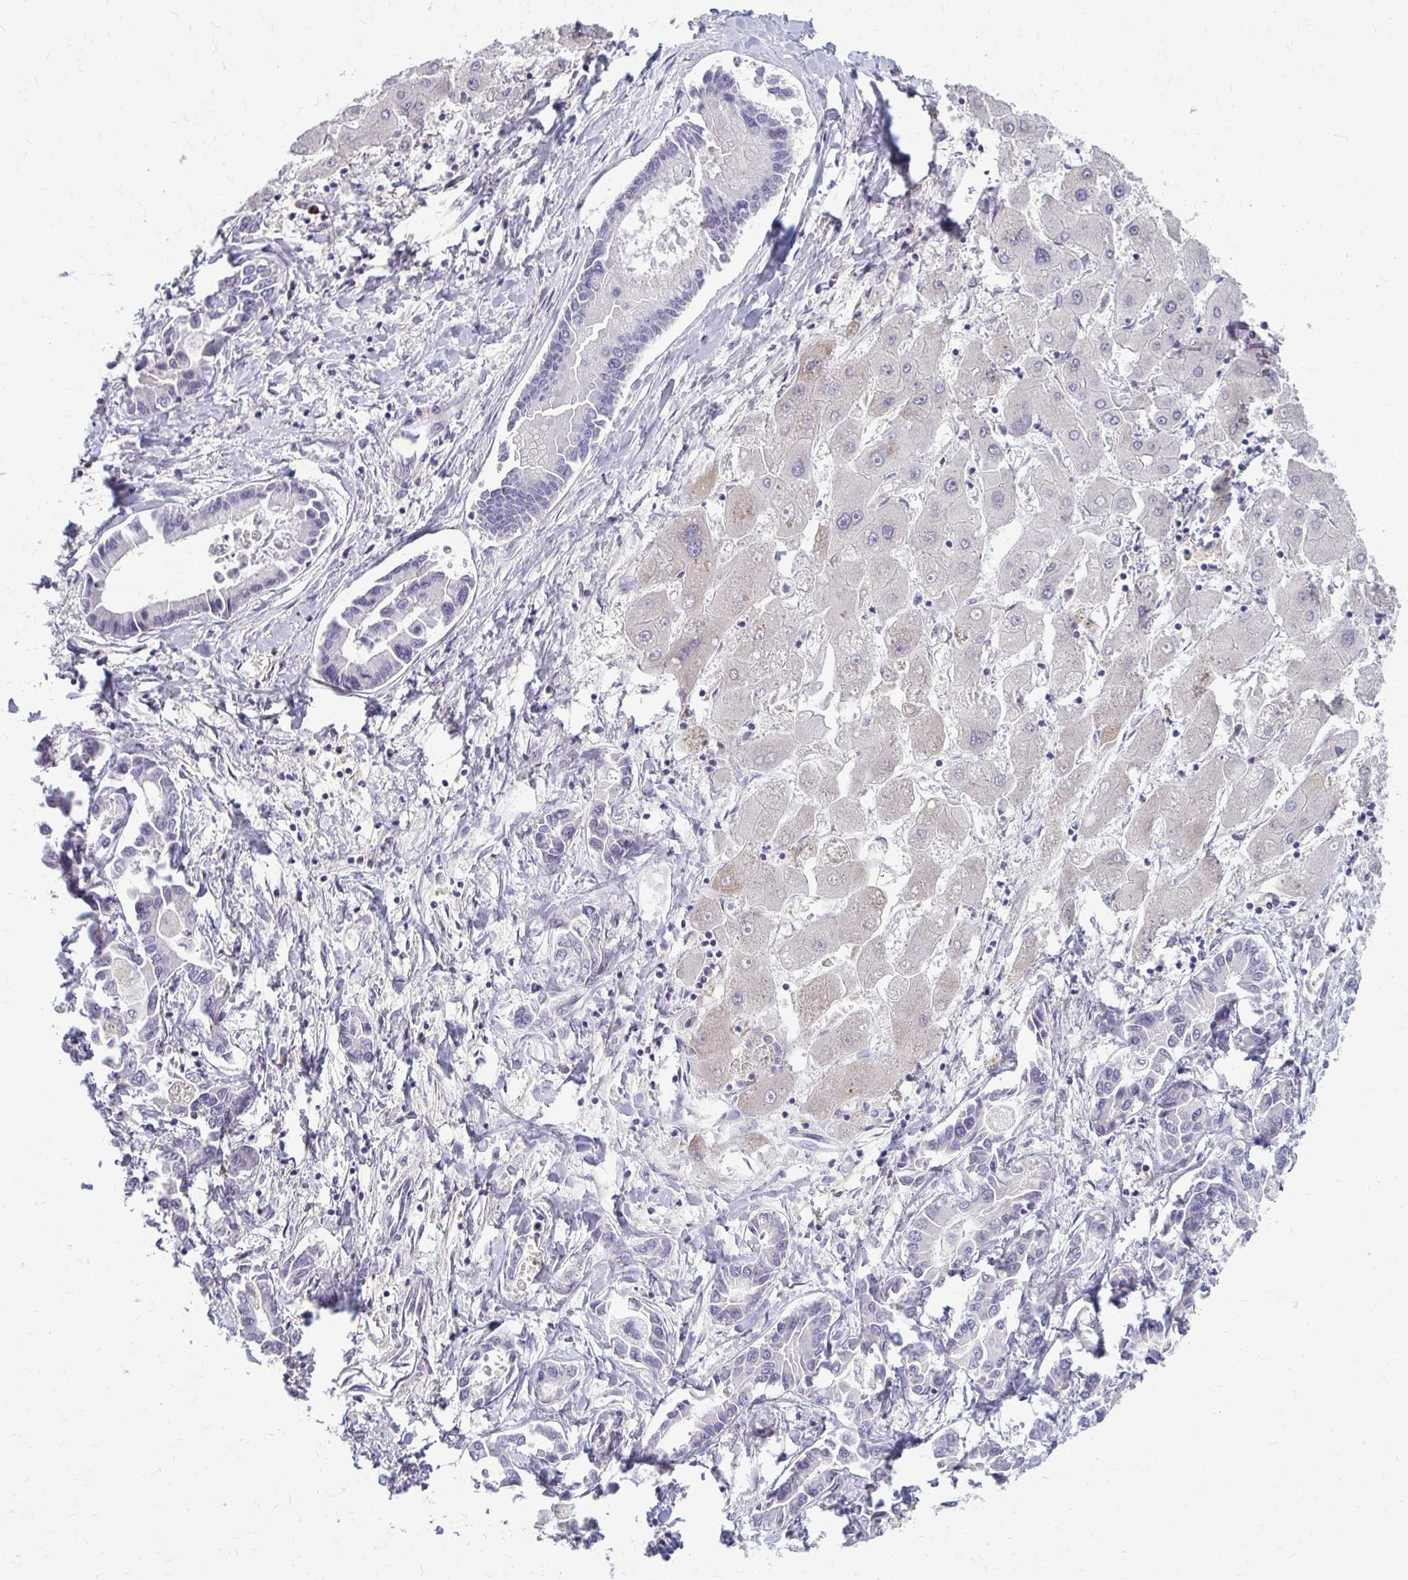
{"staining": {"intensity": "negative", "quantity": "none", "location": "none"}, "tissue": "liver cancer", "cell_type": "Tumor cells", "image_type": "cancer", "snomed": [{"axis": "morphology", "description": "Cholangiocarcinoma"}, {"axis": "topography", "description": "Liver"}], "caption": "The photomicrograph shows no significant staining in tumor cells of cholangiocarcinoma (liver). (DAB IHC with hematoxylin counter stain).", "gene": "MCRIP2", "patient": {"sex": "male", "age": 66}}